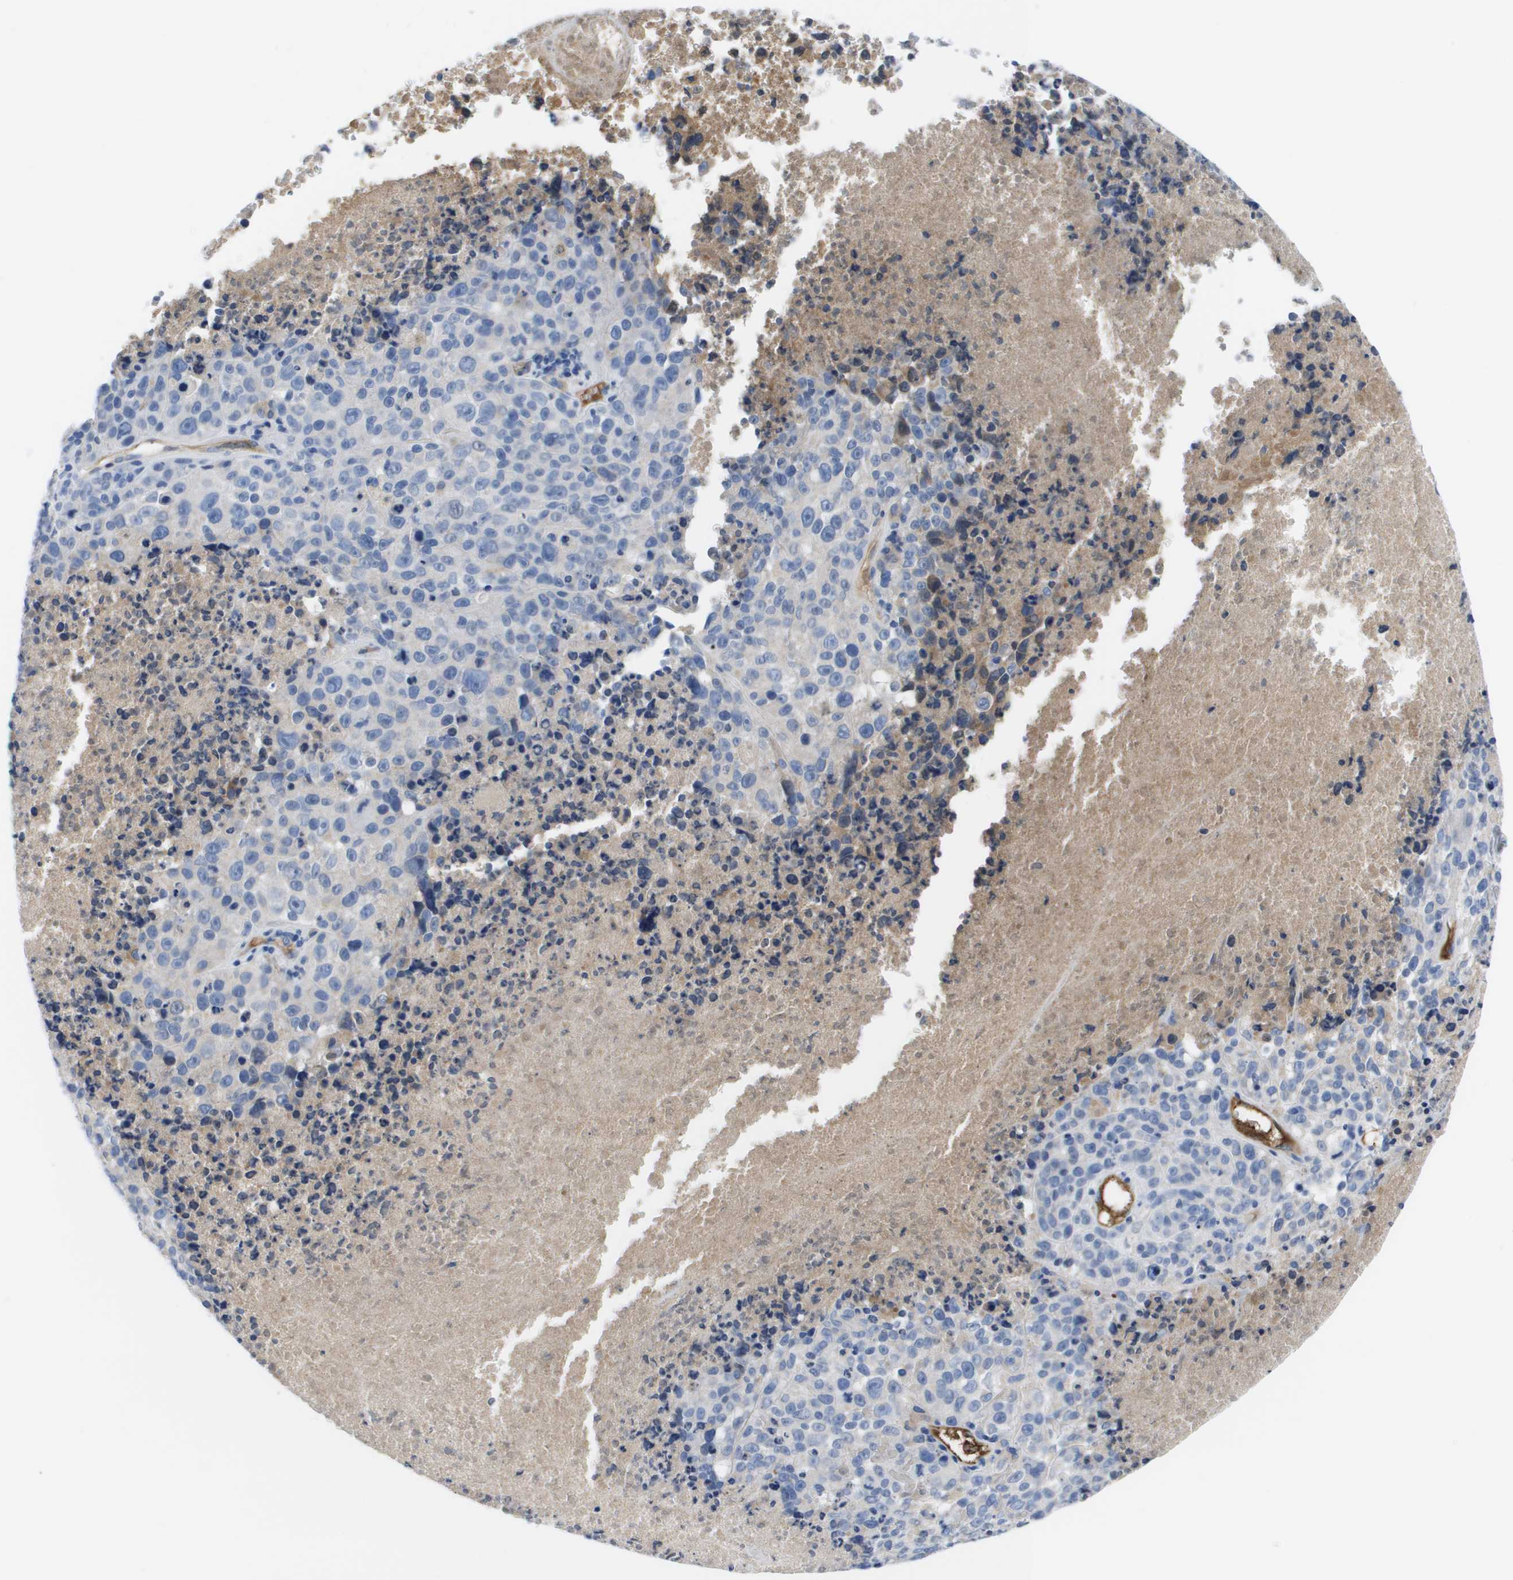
{"staining": {"intensity": "negative", "quantity": "none", "location": "none"}, "tissue": "melanoma", "cell_type": "Tumor cells", "image_type": "cancer", "snomed": [{"axis": "morphology", "description": "Malignant melanoma, NOS"}, {"axis": "topography", "description": "Other"}], "caption": "DAB immunohistochemical staining of human melanoma shows no significant expression in tumor cells.", "gene": "APOA1", "patient": {"sex": "male", "age": 79}}